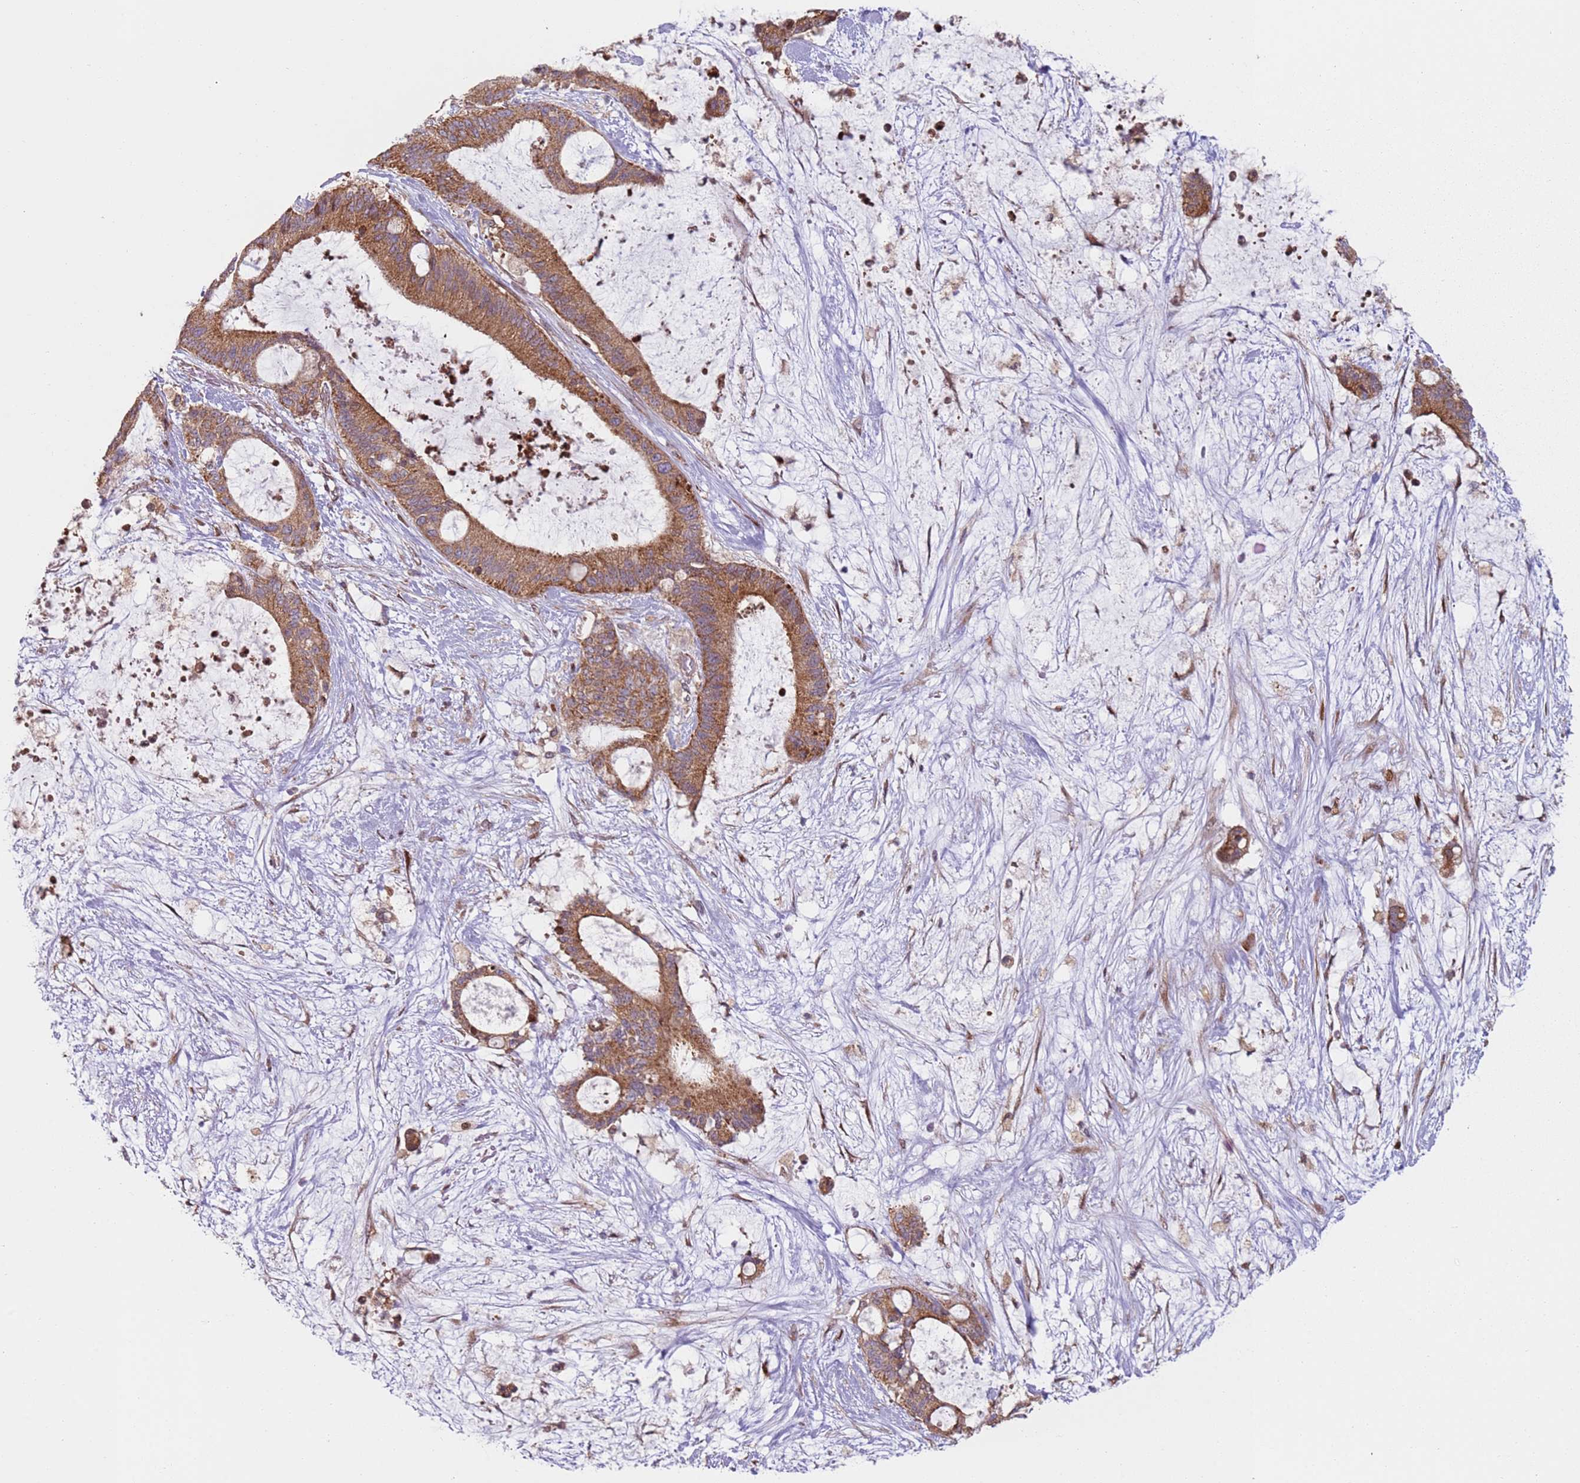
{"staining": {"intensity": "strong", "quantity": ">75%", "location": "cytoplasmic/membranous"}, "tissue": "liver cancer", "cell_type": "Tumor cells", "image_type": "cancer", "snomed": [{"axis": "morphology", "description": "Normal tissue, NOS"}, {"axis": "morphology", "description": "Cholangiocarcinoma"}, {"axis": "topography", "description": "Liver"}, {"axis": "topography", "description": "Peripheral nerve tissue"}], "caption": "Immunohistochemistry (IHC) staining of liver cholangiocarcinoma, which reveals high levels of strong cytoplasmic/membranous staining in about >75% of tumor cells indicating strong cytoplasmic/membranous protein positivity. The staining was performed using DAB (brown) for protein detection and nuclei were counterstained in hematoxylin (blue).", "gene": "HNRNPLL", "patient": {"sex": "female", "age": 73}}